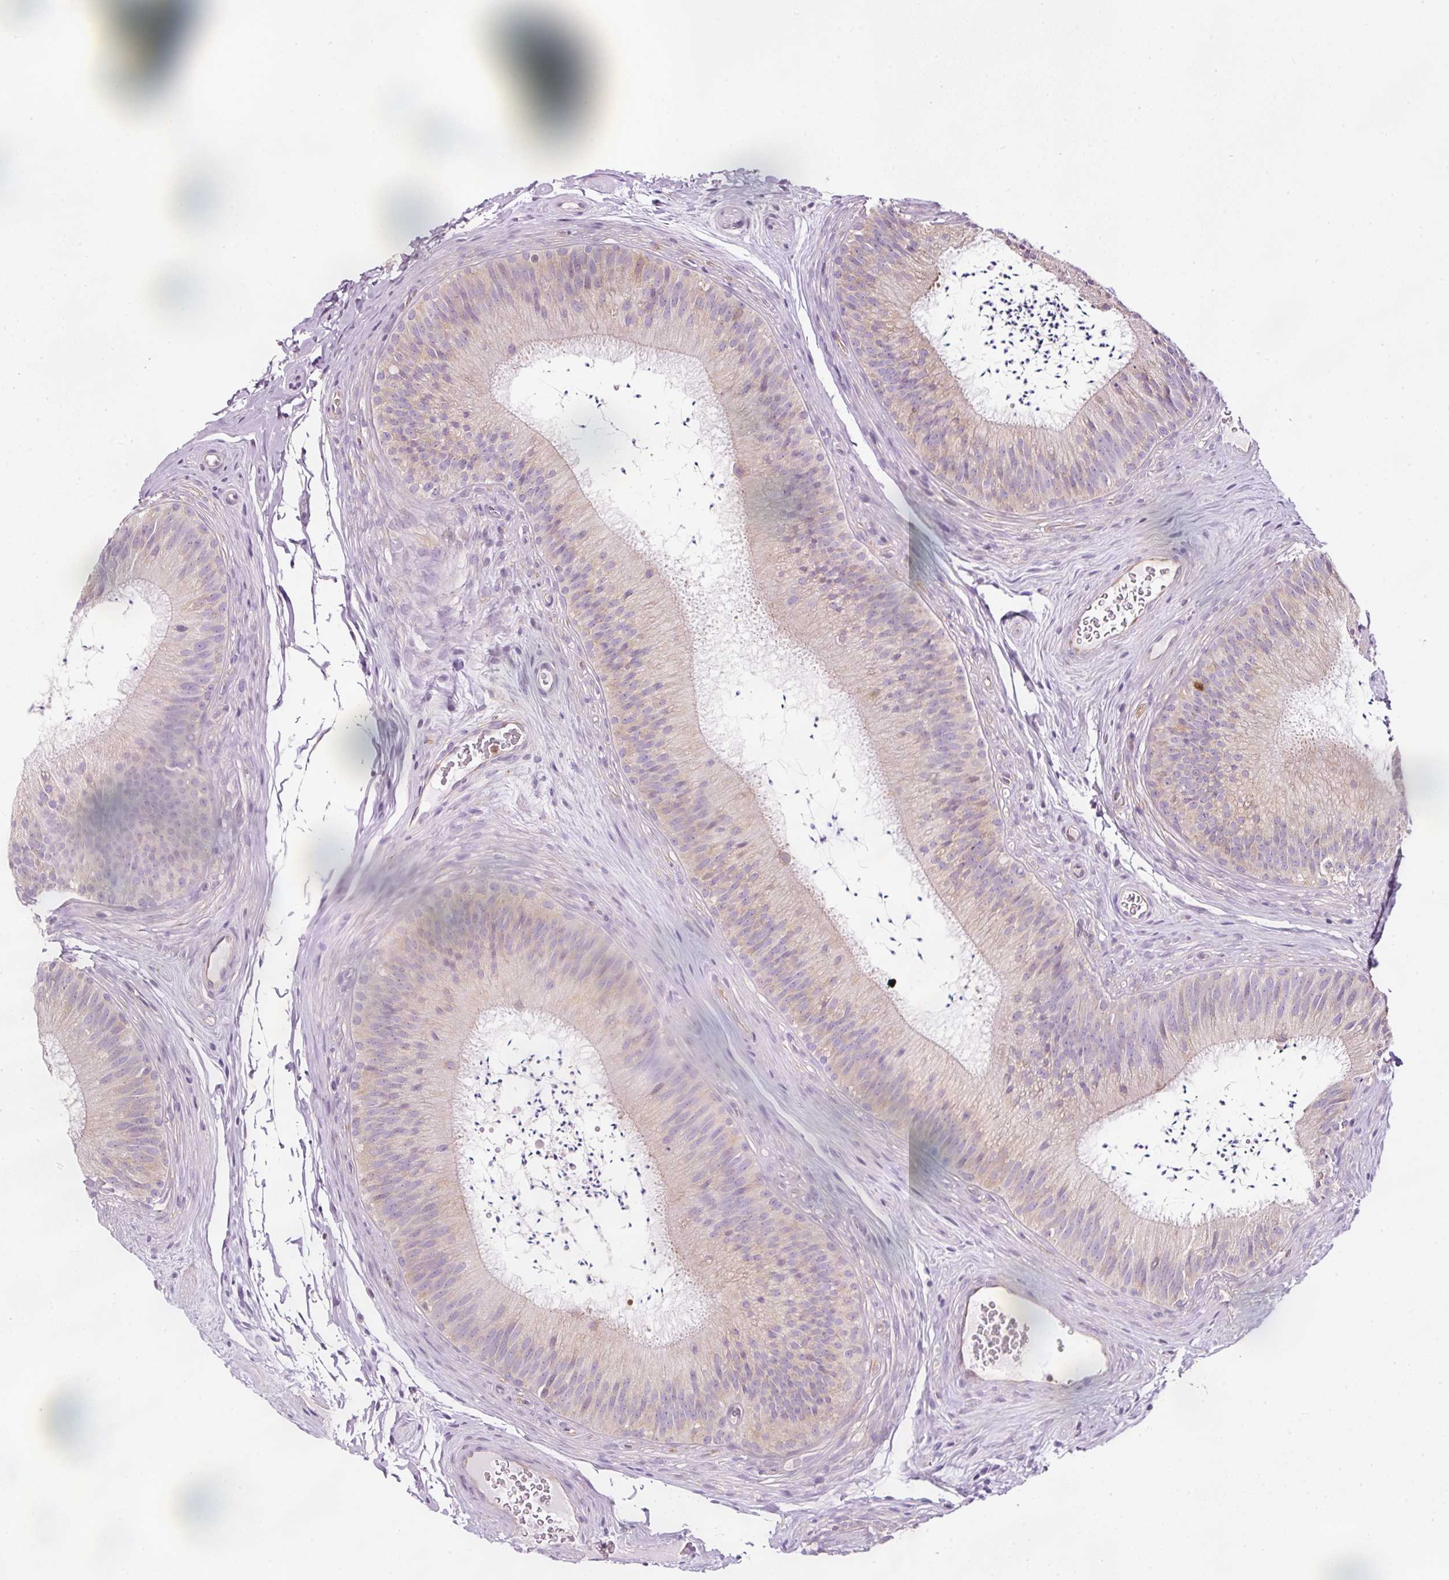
{"staining": {"intensity": "weak", "quantity": "<25%", "location": "cytoplasmic/membranous"}, "tissue": "epididymis", "cell_type": "Glandular cells", "image_type": "normal", "snomed": [{"axis": "morphology", "description": "Normal tissue, NOS"}, {"axis": "topography", "description": "Epididymis"}], "caption": "Immunohistochemistry (IHC) micrograph of unremarkable epididymis: epididymis stained with DAB displays no significant protein staining in glandular cells.", "gene": "SCNM1", "patient": {"sex": "male", "age": 24}}